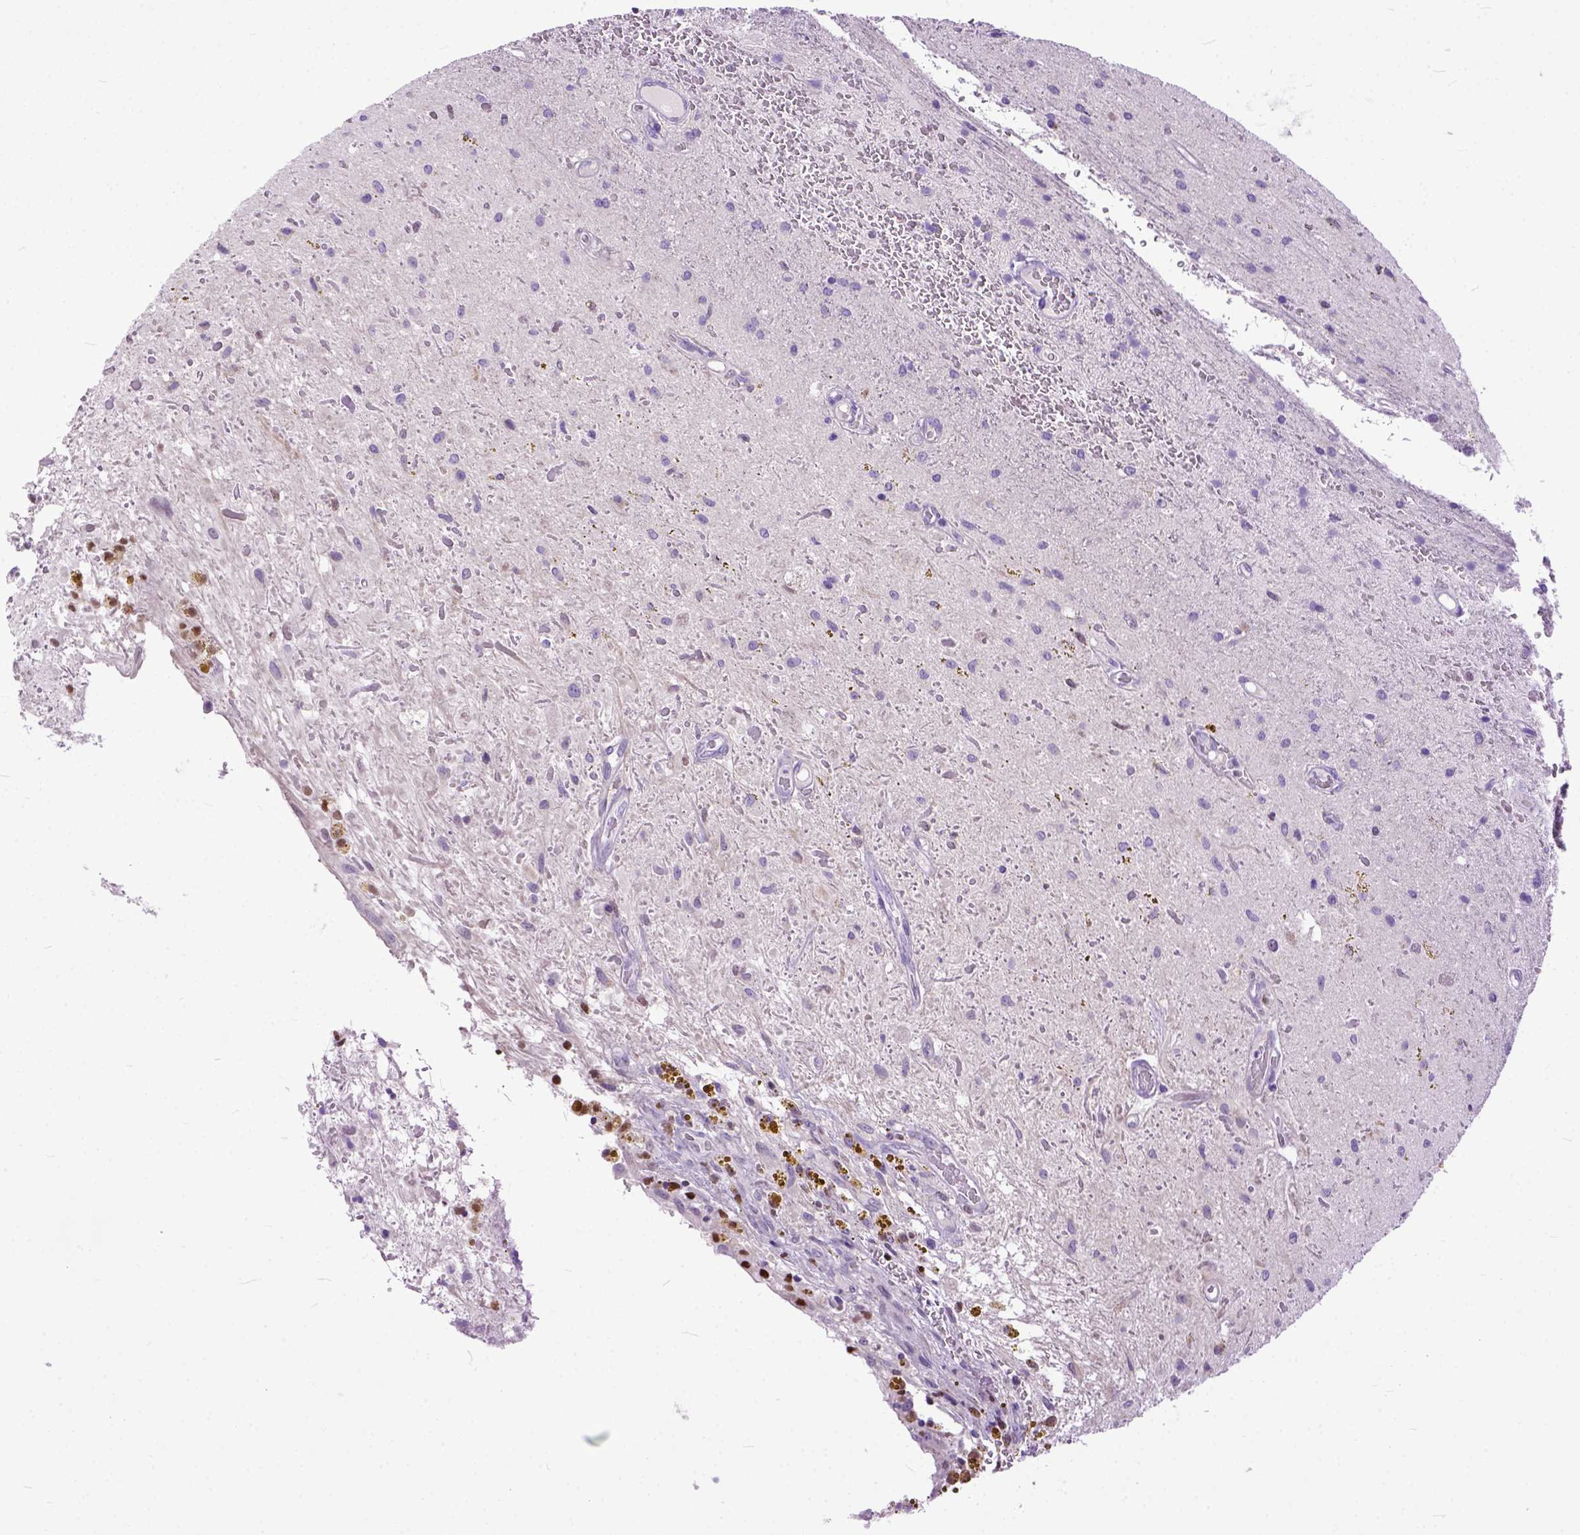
{"staining": {"intensity": "negative", "quantity": "none", "location": "none"}, "tissue": "glioma", "cell_type": "Tumor cells", "image_type": "cancer", "snomed": [{"axis": "morphology", "description": "Glioma, malignant, Low grade"}, {"axis": "topography", "description": "Cerebellum"}], "caption": "Immunohistochemical staining of glioma reveals no significant positivity in tumor cells. The staining was performed using DAB (3,3'-diaminobenzidine) to visualize the protein expression in brown, while the nuclei were stained in blue with hematoxylin (Magnification: 20x).", "gene": "CRB1", "patient": {"sex": "female", "age": 14}}